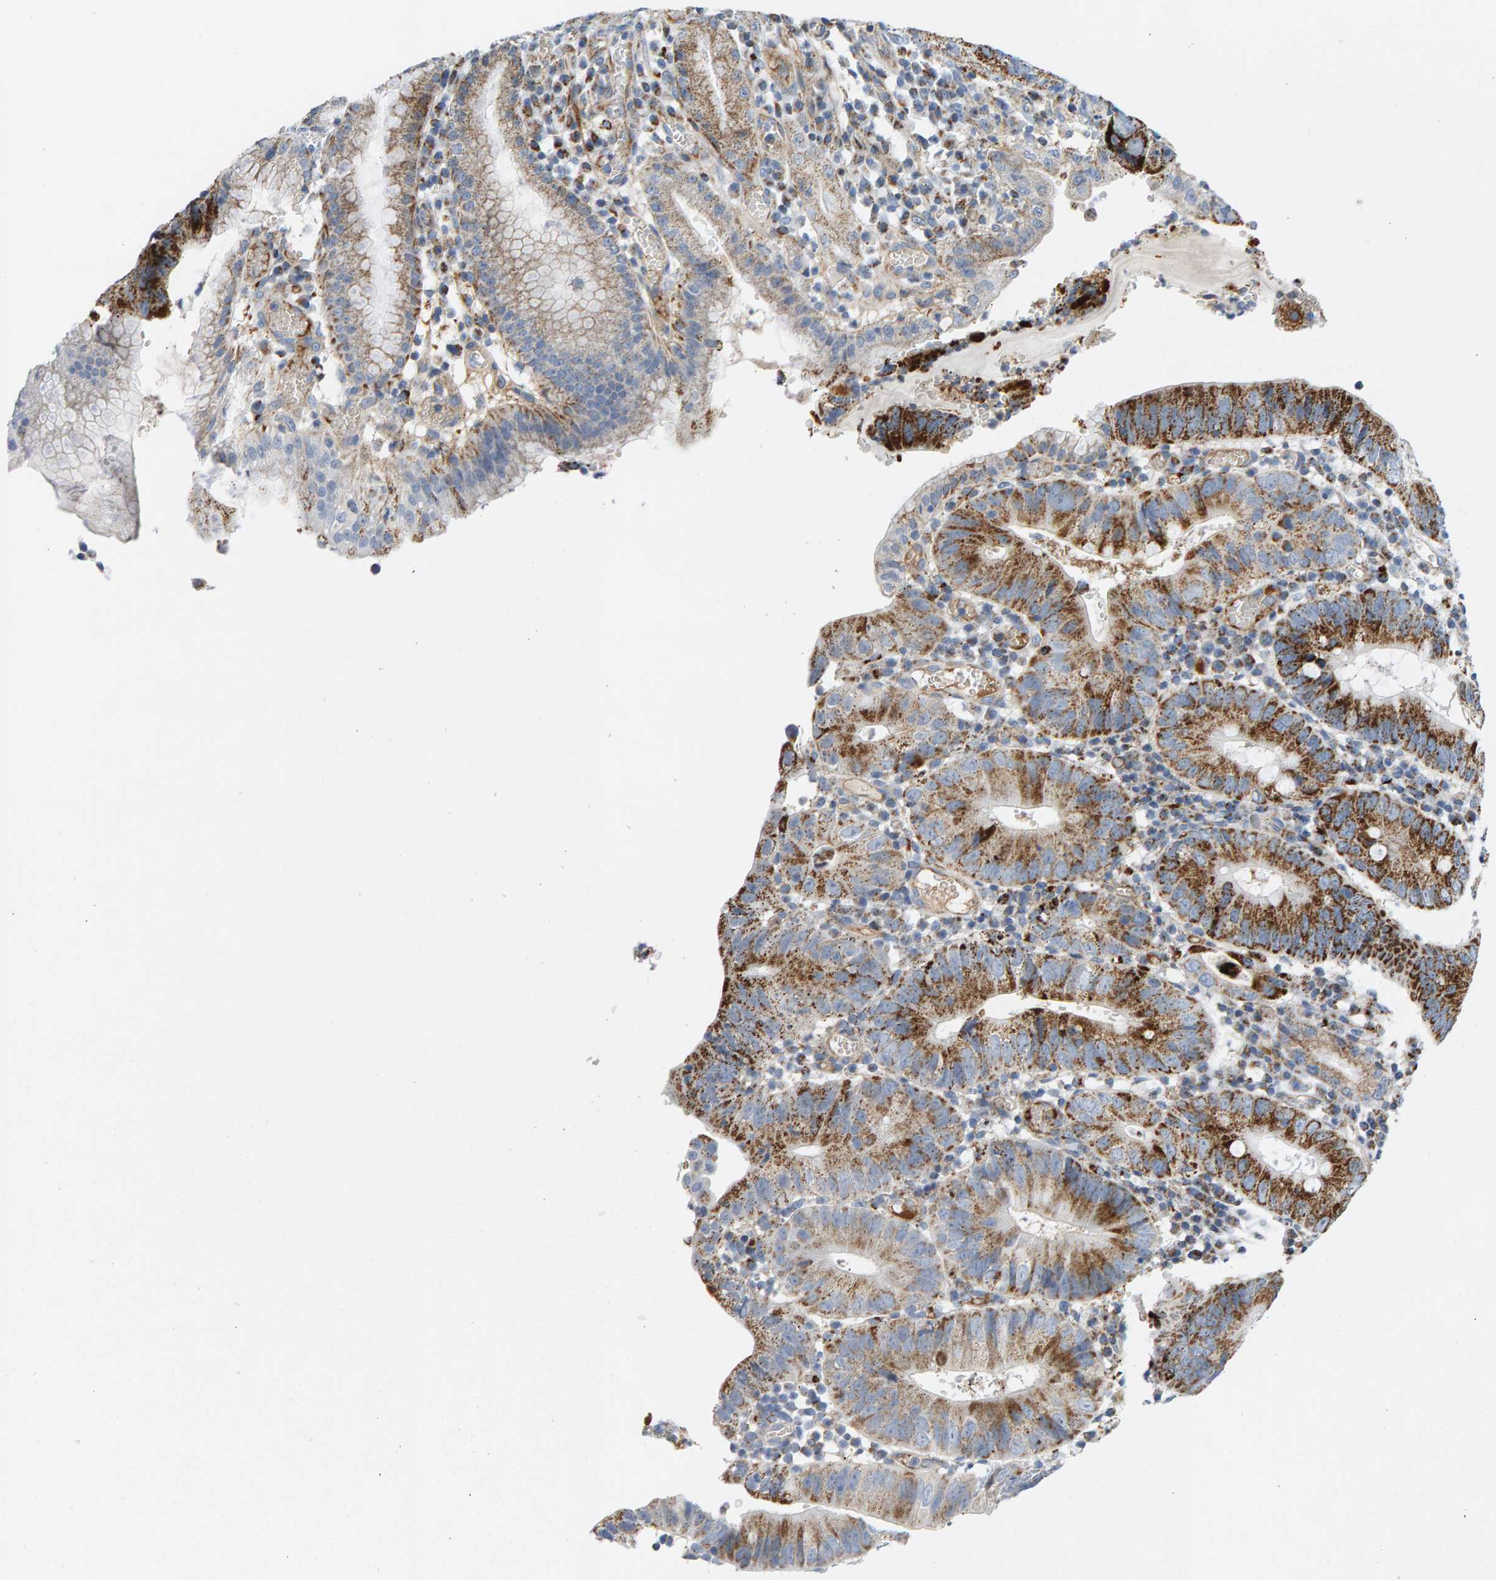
{"staining": {"intensity": "strong", "quantity": ">75%", "location": "cytoplasmic/membranous"}, "tissue": "stomach cancer", "cell_type": "Tumor cells", "image_type": "cancer", "snomed": [{"axis": "morphology", "description": "Adenocarcinoma, NOS"}, {"axis": "topography", "description": "Stomach"}], "caption": "Immunohistochemical staining of adenocarcinoma (stomach) exhibits high levels of strong cytoplasmic/membranous protein positivity in approximately >75% of tumor cells.", "gene": "GGTA1", "patient": {"sex": "male", "age": 59}}